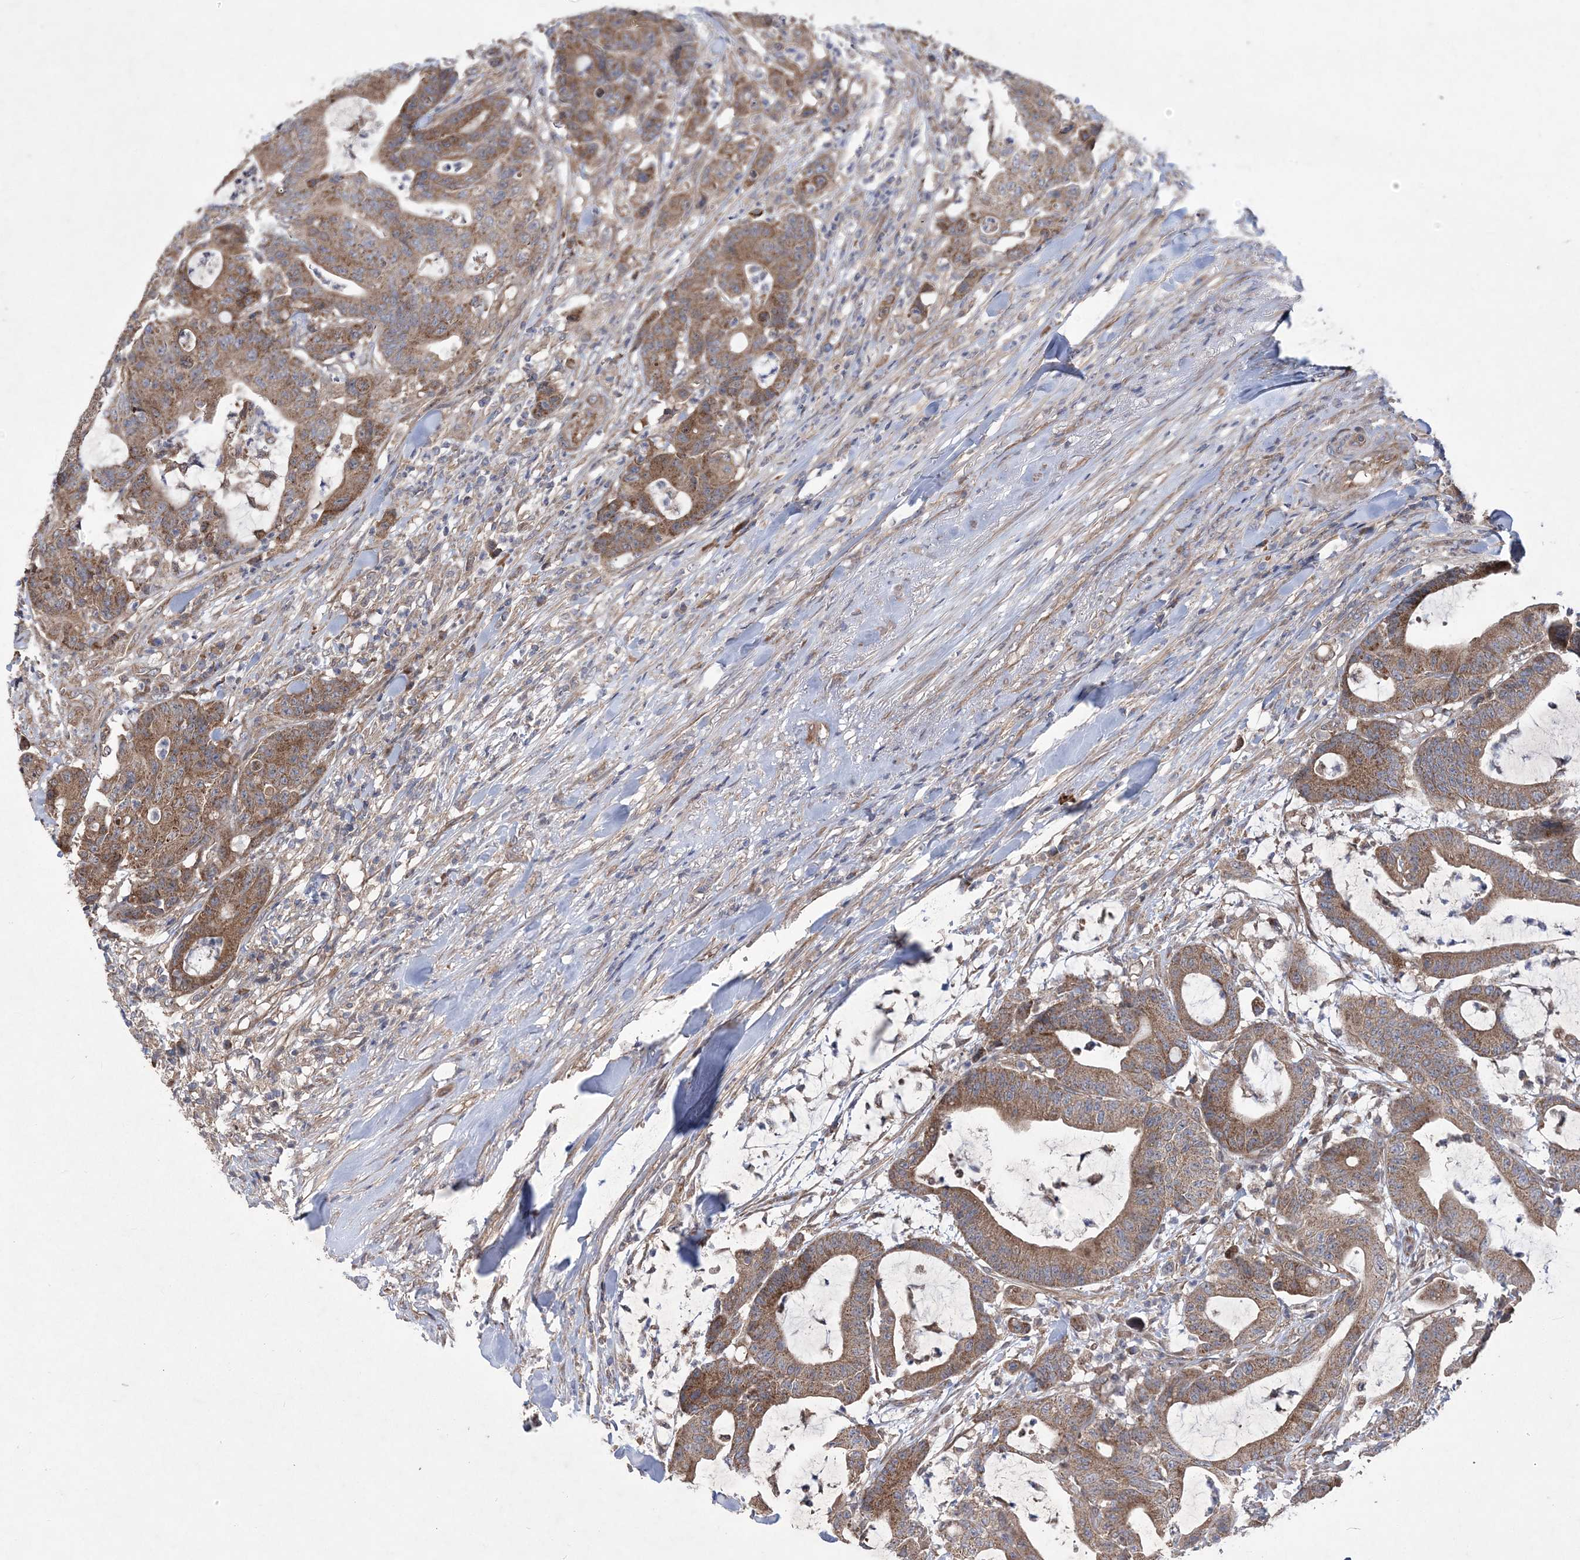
{"staining": {"intensity": "moderate", "quantity": ">75%", "location": "cytoplasmic/membranous"}, "tissue": "colorectal cancer", "cell_type": "Tumor cells", "image_type": "cancer", "snomed": [{"axis": "morphology", "description": "Adenocarcinoma, NOS"}, {"axis": "topography", "description": "Colon"}], "caption": "IHC image of adenocarcinoma (colorectal) stained for a protein (brown), which displays medium levels of moderate cytoplasmic/membranous expression in approximately >75% of tumor cells.", "gene": "MTRF1L", "patient": {"sex": "female", "age": 84}}